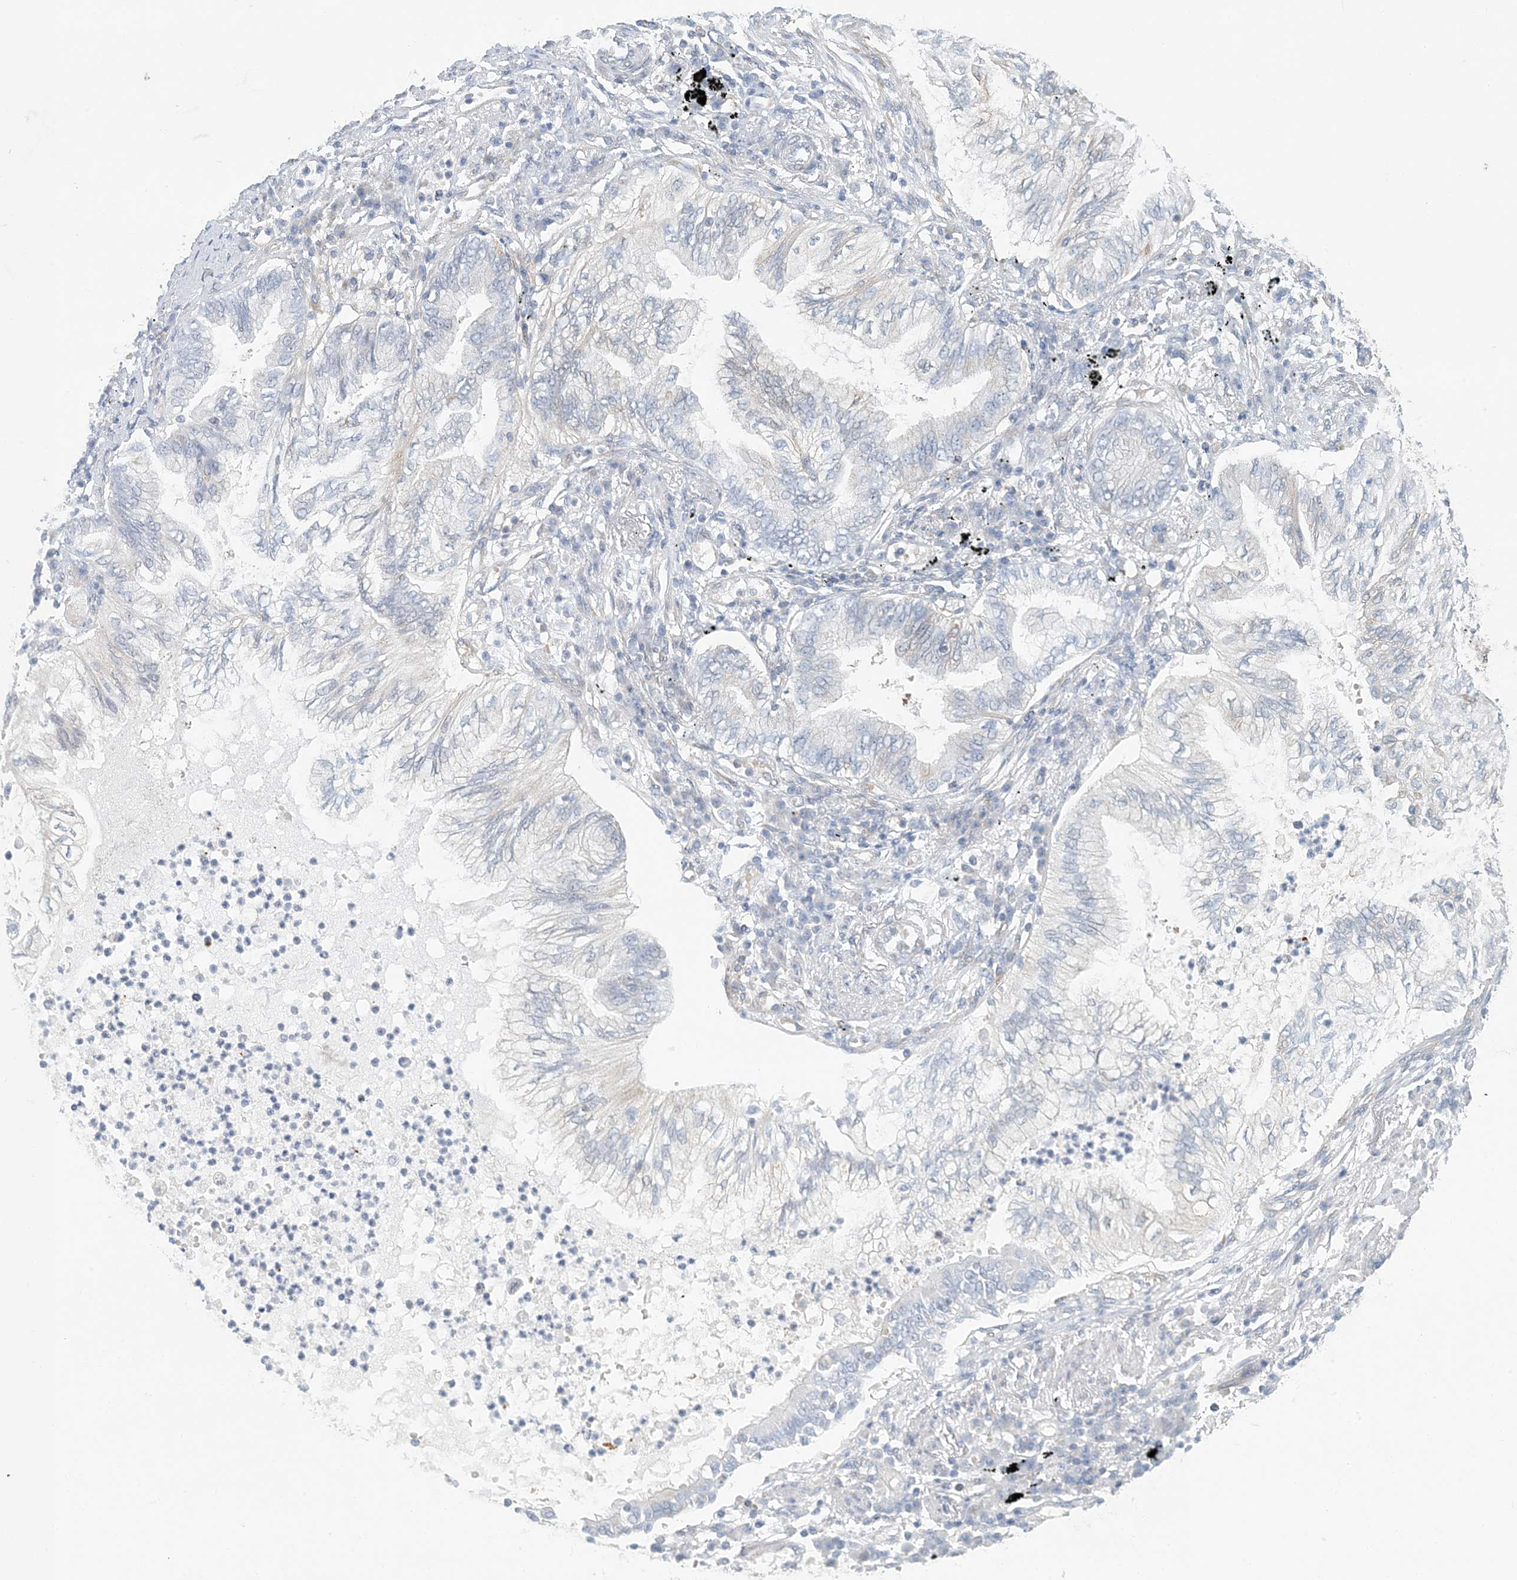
{"staining": {"intensity": "negative", "quantity": "none", "location": "none"}, "tissue": "lung cancer", "cell_type": "Tumor cells", "image_type": "cancer", "snomed": [{"axis": "morphology", "description": "Normal tissue, NOS"}, {"axis": "morphology", "description": "Adenocarcinoma, NOS"}, {"axis": "topography", "description": "Bronchus"}, {"axis": "topography", "description": "Lung"}], "caption": "Tumor cells show no significant protein positivity in lung cancer (adenocarcinoma).", "gene": "ATP13A2", "patient": {"sex": "female", "age": 70}}